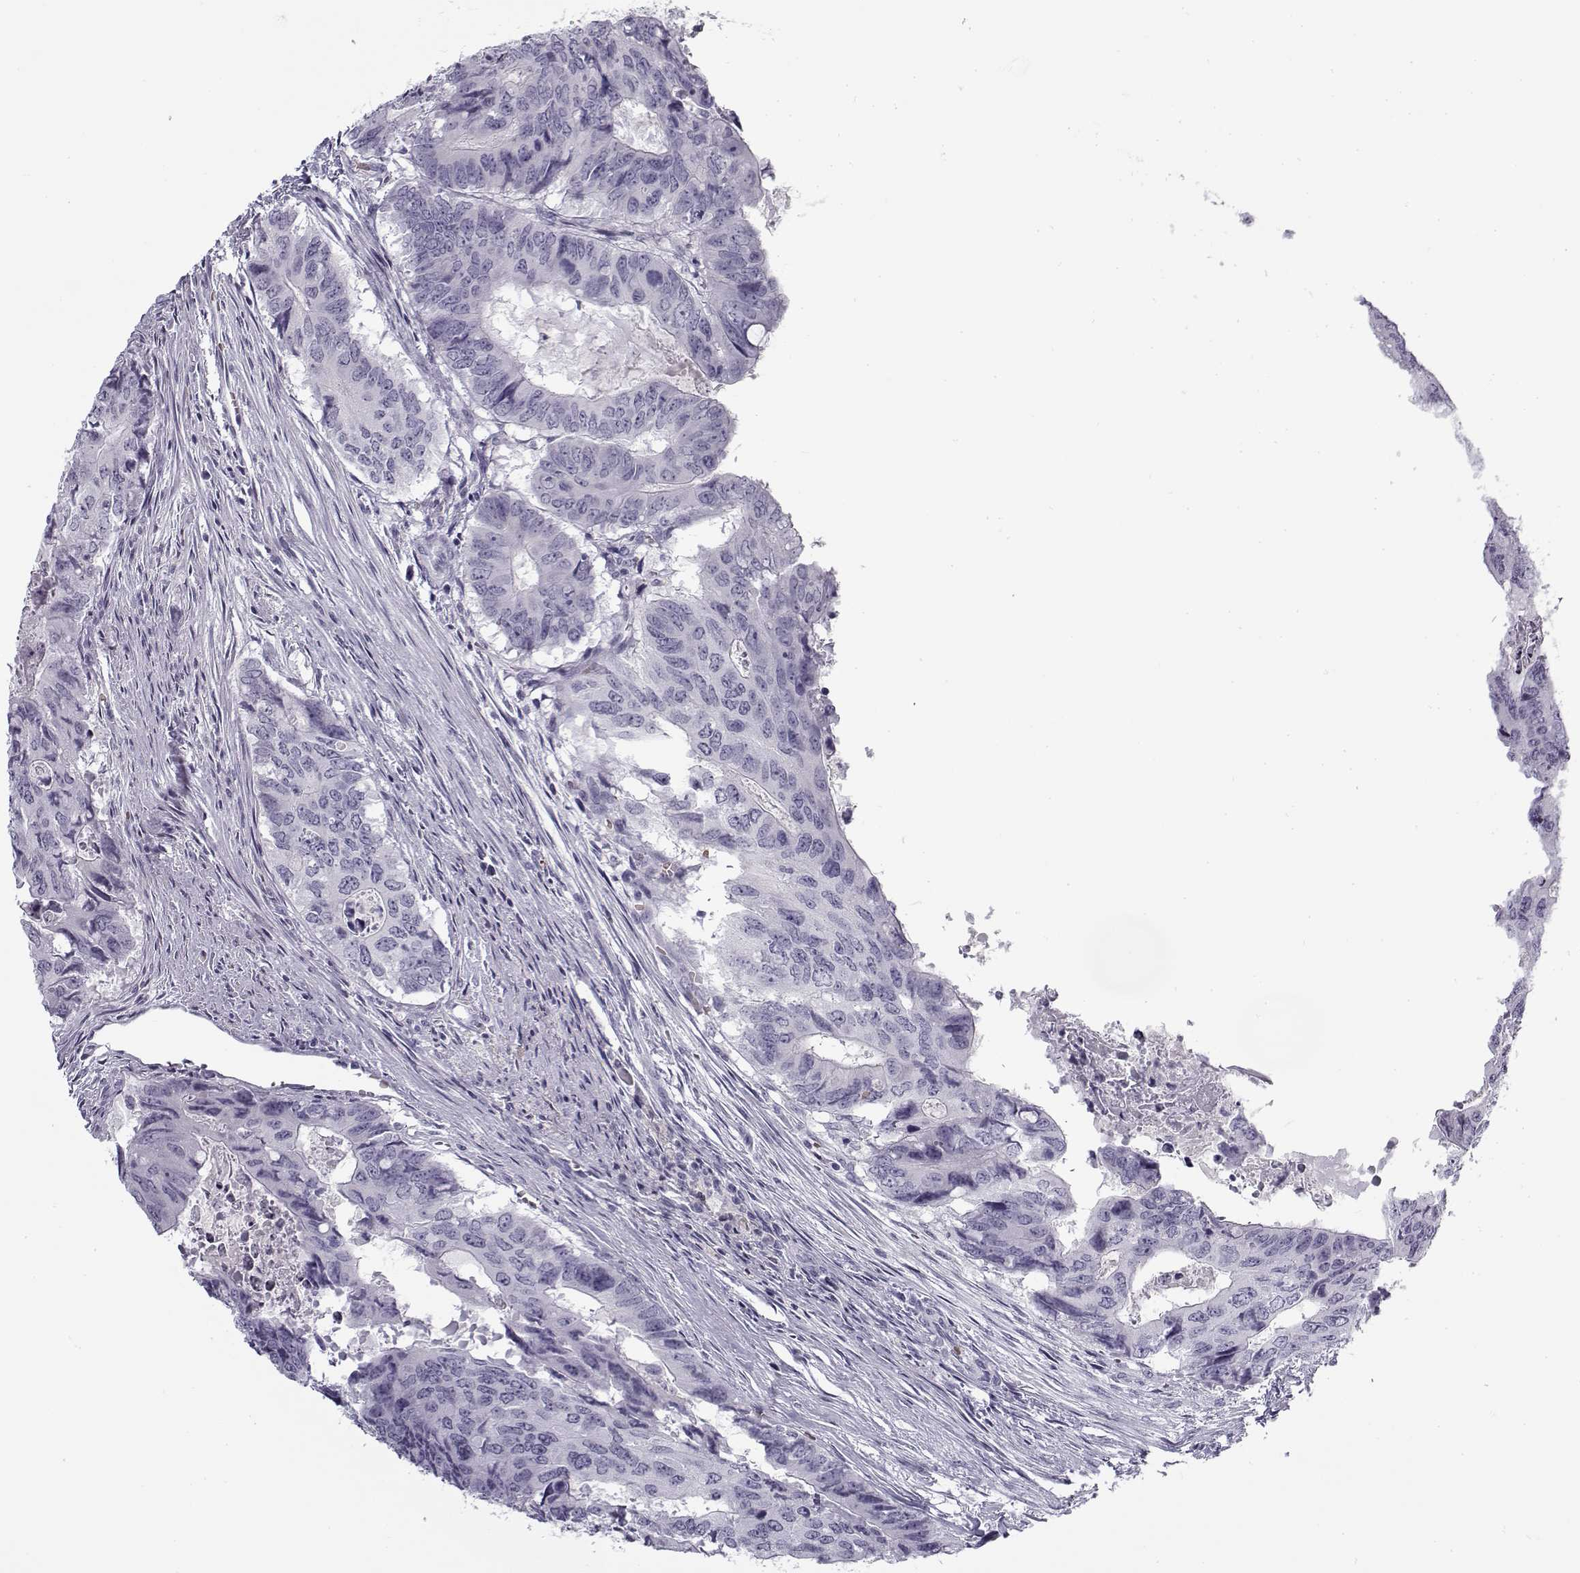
{"staining": {"intensity": "negative", "quantity": "none", "location": "none"}, "tissue": "colorectal cancer", "cell_type": "Tumor cells", "image_type": "cancer", "snomed": [{"axis": "morphology", "description": "Adenocarcinoma, NOS"}, {"axis": "topography", "description": "Colon"}], "caption": "High power microscopy histopathology image of an immunohistochemistry (IHC) photomicrograph of colorectal cancer (adenocarcinoma), revealing no significant positivity in tumor cells.", "gene": "SNCA", "patient": {"sex": "male", "age": 79}}